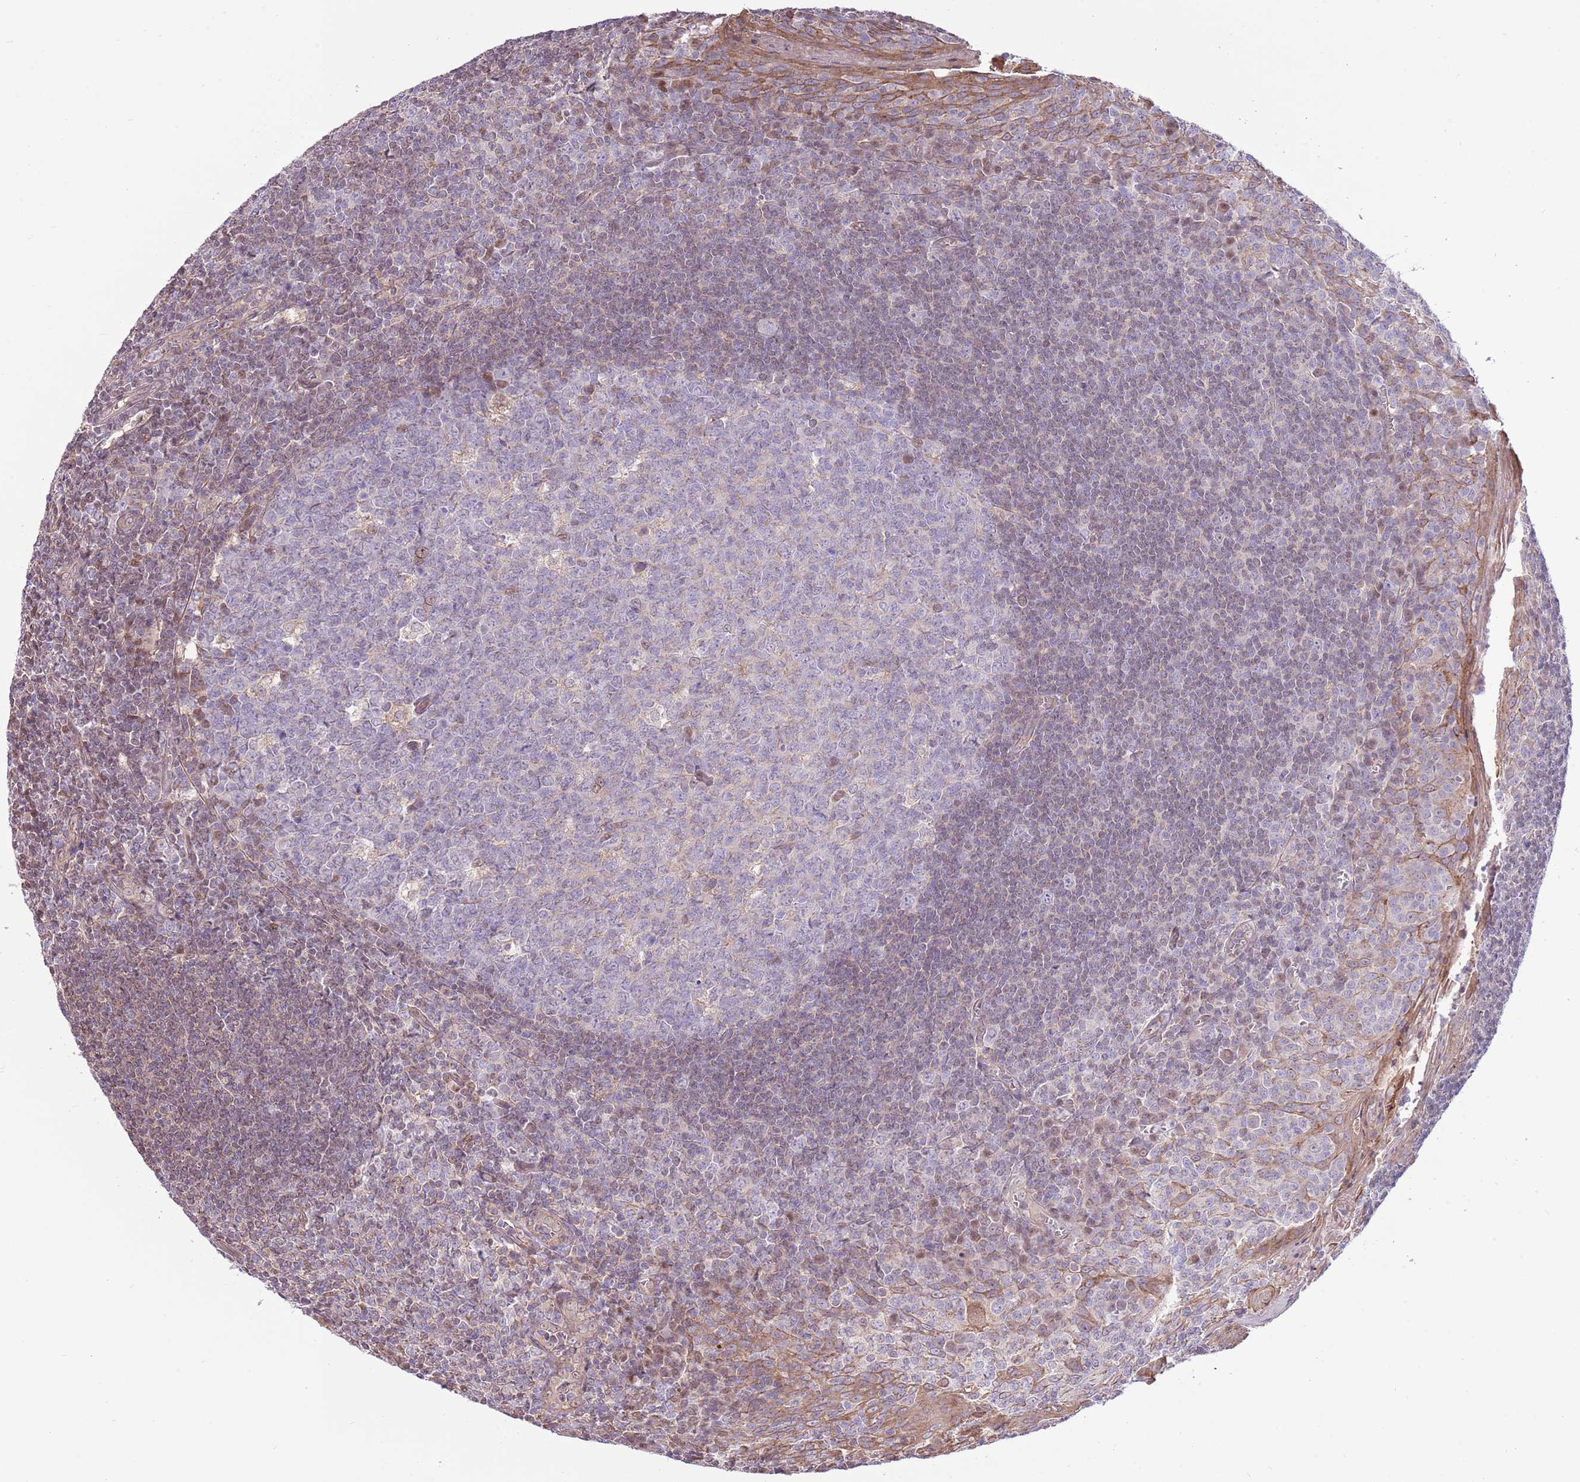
{"staining": {"intensity": "weak", "quantity": "<25%", "location": "cytoplasmic/membranous,nuclear"}, "tissue": "tonsil", "cell_type": "Germinal center cells", "image_type": "normal", "snomed": [{"axis": "morphology", "description": "Normal tissue, NOS"}, {"axis": "topography", "description": "Tonsil"}], "caption": "This image is of unremarkable tonsil stained with immunohistochemistry (IHC) to label a protein in brown with the nuclei are counter-stained blue. There is no staining in germinal center cells. Brightfield microscopy of immunohistochemistry (IHC) stained with DAB (brown) and hematoxylin (blue), captured at high magnification.", "gene": "ARL2BP", "patient": {"sex": "male", "age": 27}}